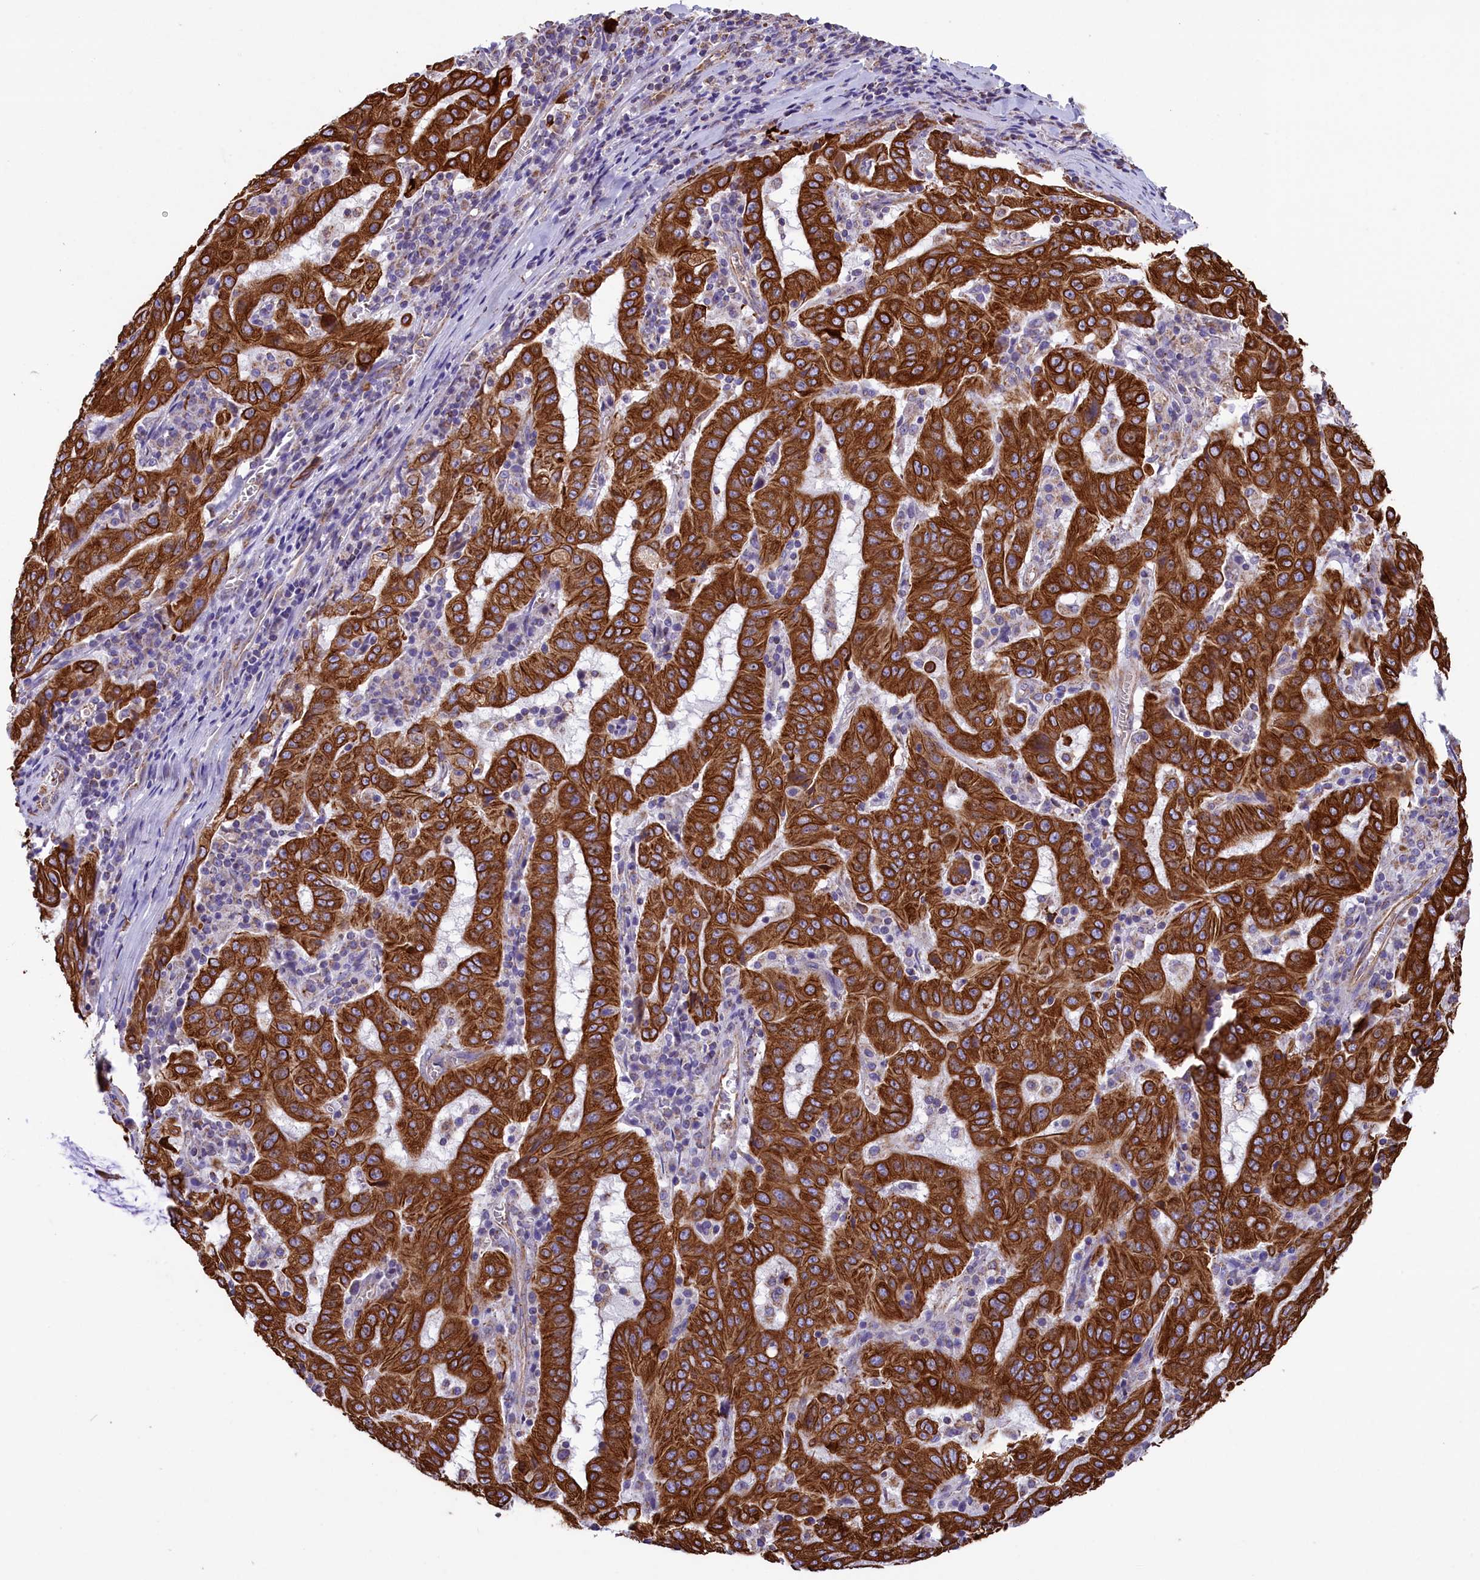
{"staining": {"intensity": "strong", "quantity": ">75%", "location": "cytoplasmic/membranous"}, "tissue": "pancreatic cancer", "cell_type": "Tumor cells", "image_type": "cancer", "snomed": [{"axis": "morphology", "description": "Adenocarcinoma, NOS"}, {"axis": "topography", "description": "Pancreas"}], "caption": "Tumor cells show high levels of strong cytoplasmic/membranous expression in approximately >75% of cells in human pancreatic adenocarcinoma.", "gene": "GATB", "patient": {"sex": "male", "age": 63}}